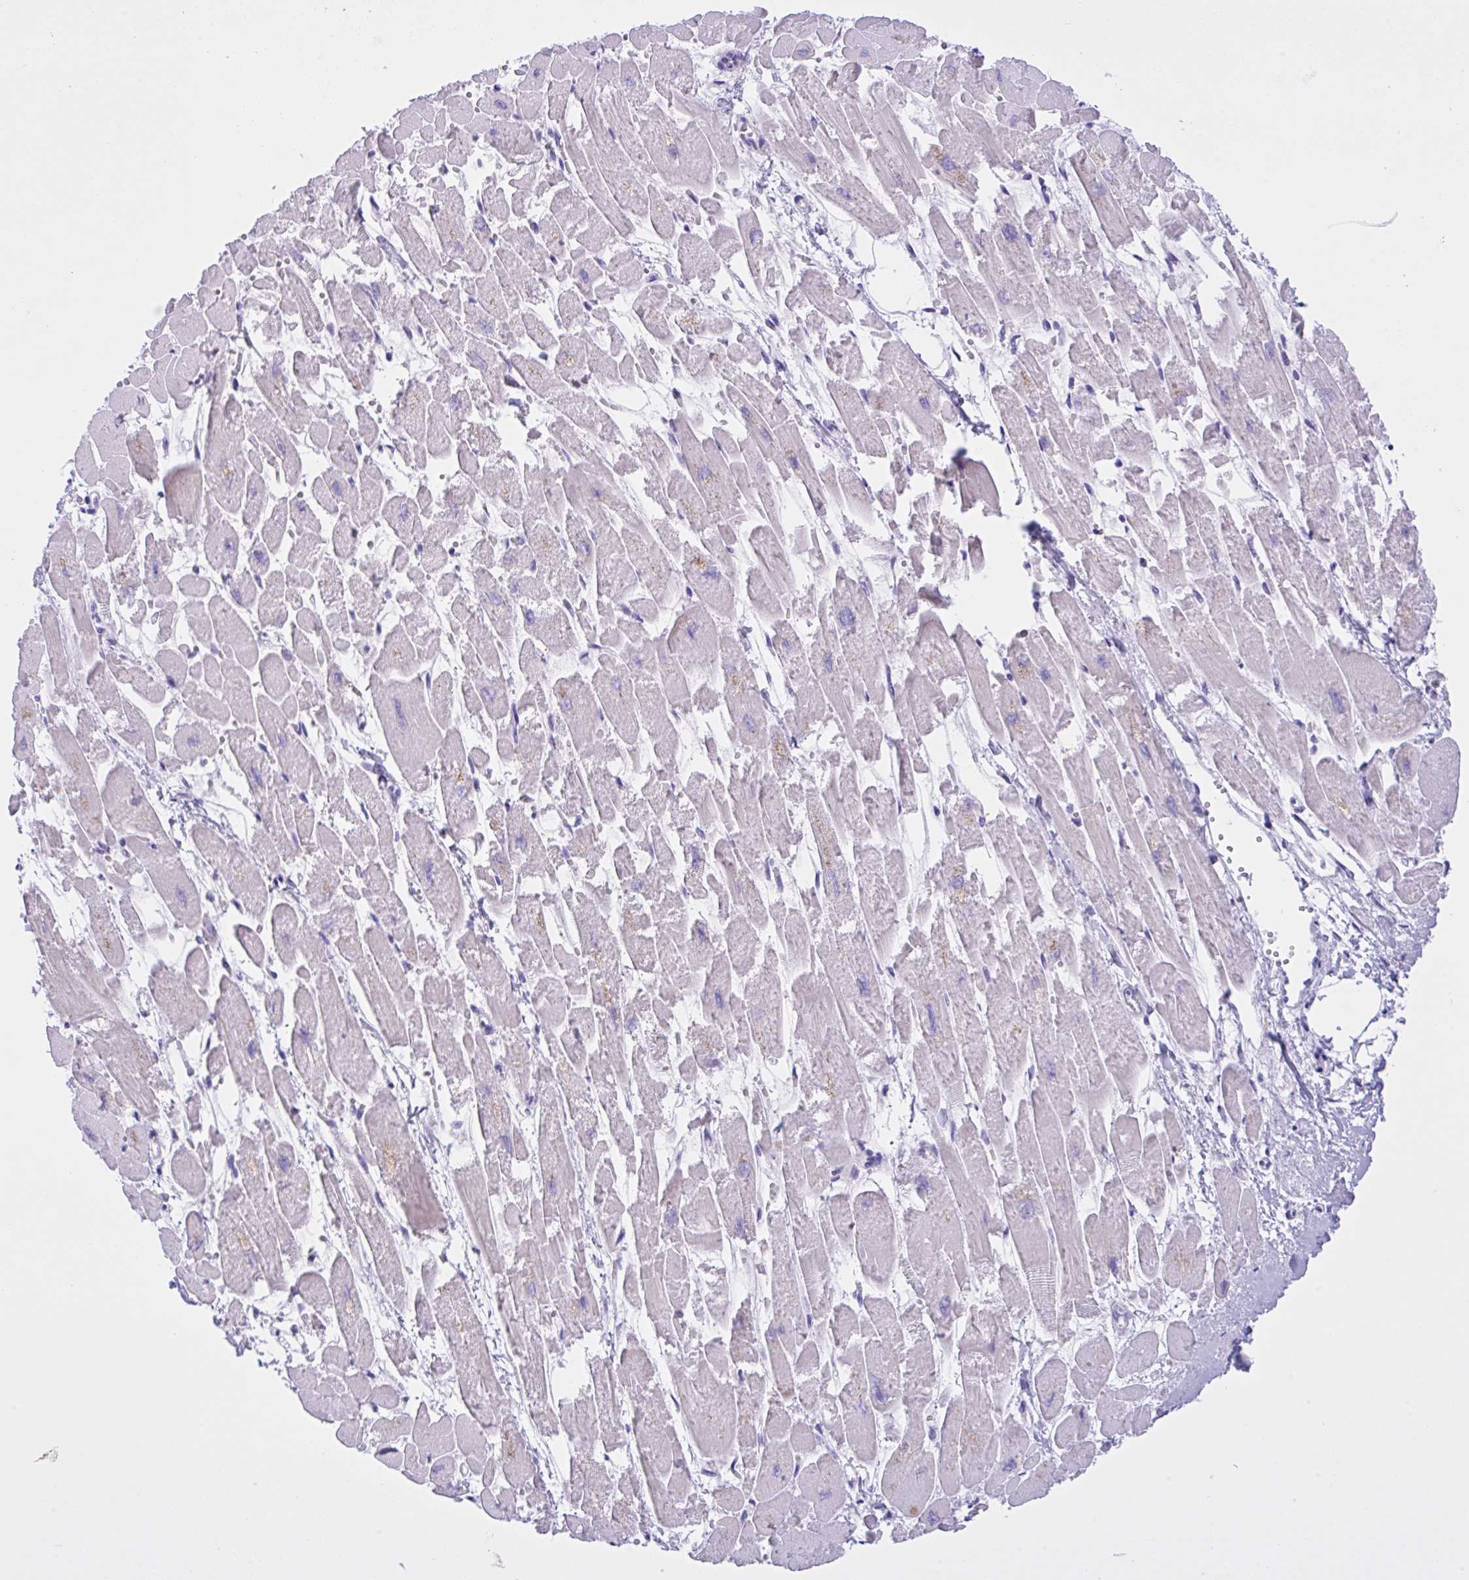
{"staining": {"intensity": "negative", "quantity": "none", "location": "none"}, "tissue": "heart muscle", "cell_type": "Cardiomyocytes", "image_type": "normal", "snomed": [{"axis": "morphology", "description": "Normal tissue, NOS"}, {"axis": "topography", "description": "Heart"}], "caption": "This is an immunohistochemistry histopathology image of unremarkable human heart muscle. There is no expression in cardiomyocytes.", "gene": "YBX2", "patient": {"sex": "female", "age": 52}}